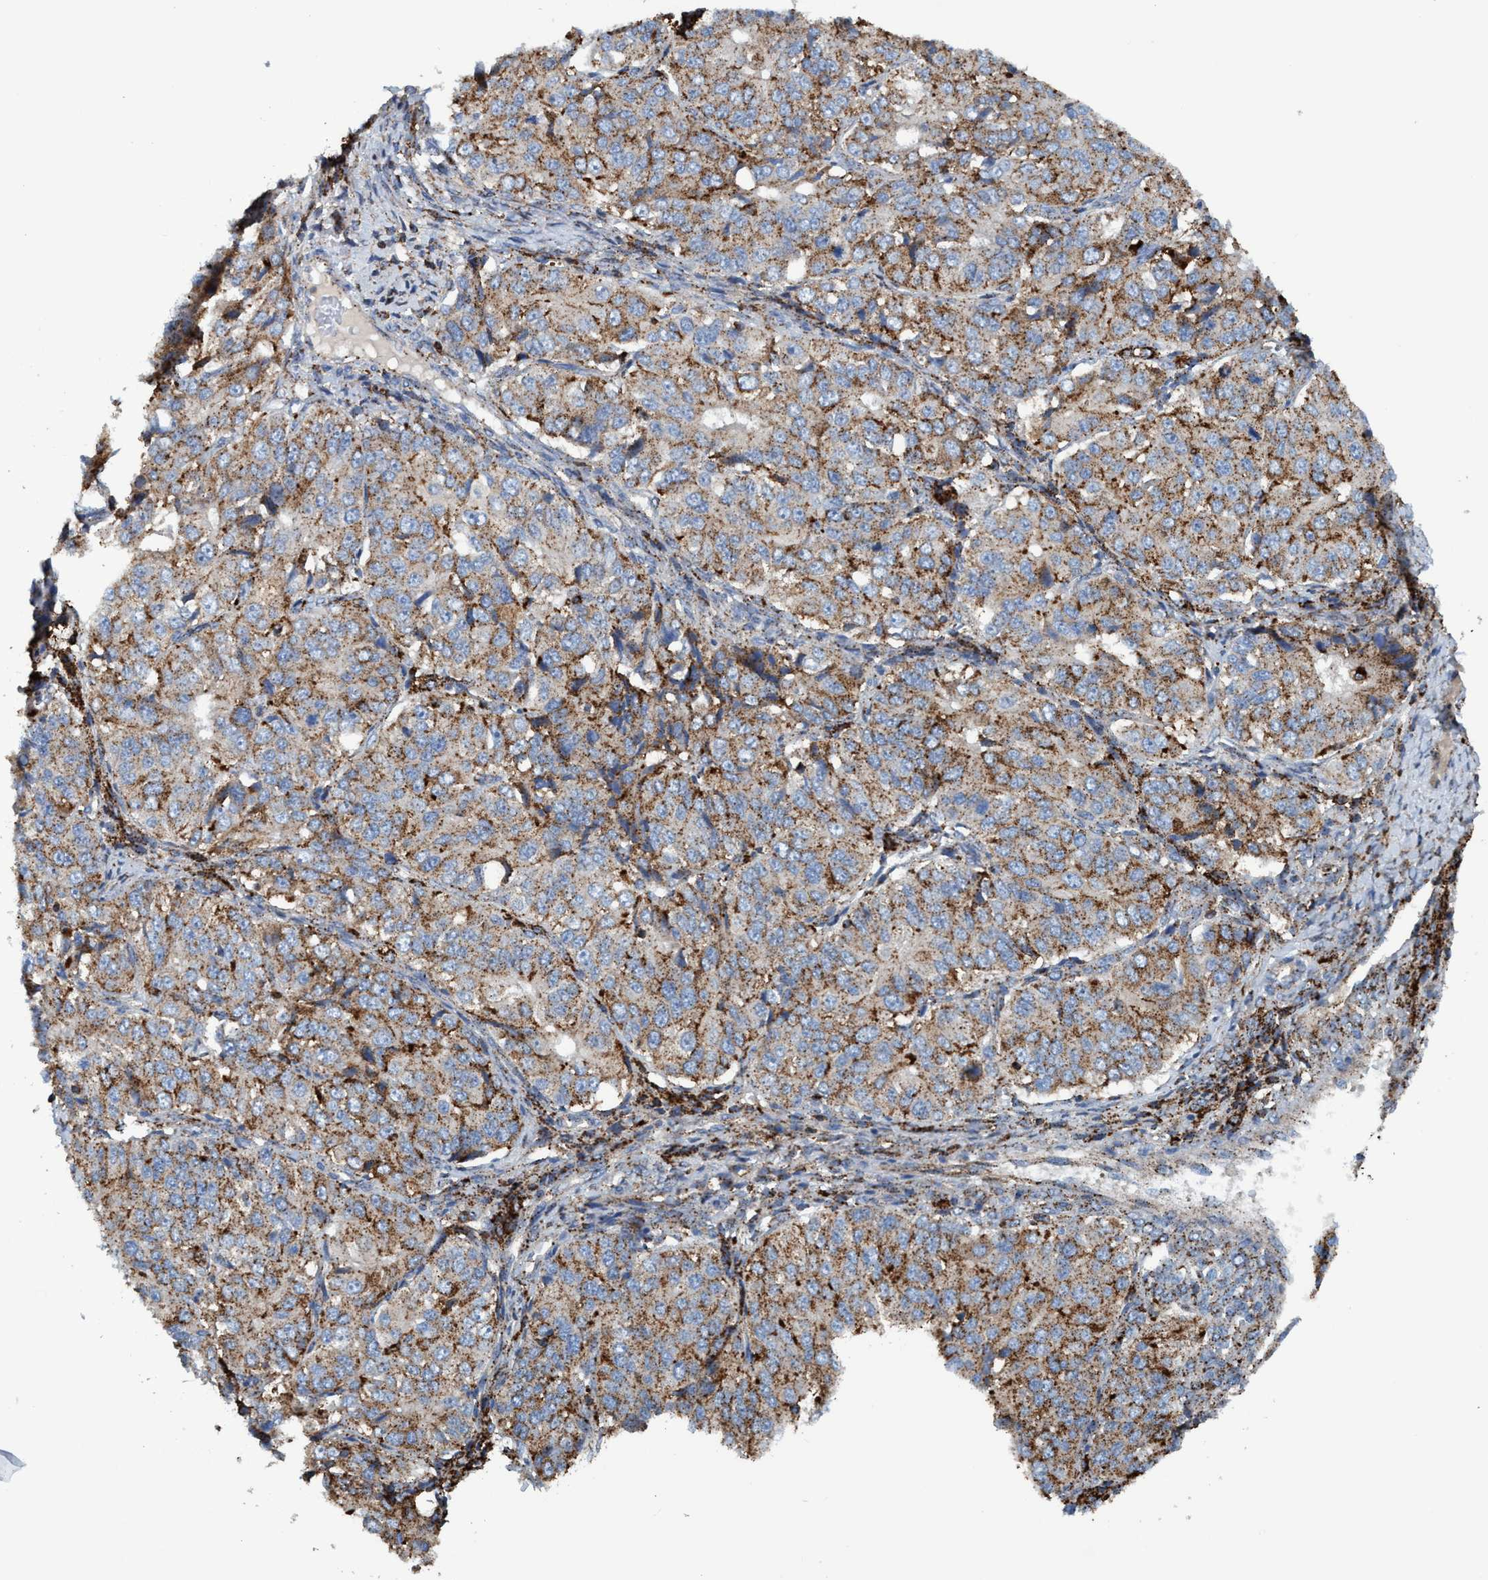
{"staining": {"intensity": "moderate", "quantity": ">75%", "location": "cytoplasmic/membranous"}, "tissue": "ovarian cancer", "cell_type": "Tumor cells", "image_type": "cancer", "snomed": [{"axis": "morphology", "description": "Carcinoma, endometroid"}, {"axis": "topography", "description": "Ovary"}], "caption": "Moderate cytoplasmic/membranous positivity is seen in about >75% of tumor cells in ovarian endometroid carcinoma. (DAB (3,3'-diaminobenzidine) IHC, brown staining for protein, blue staining for nuclei).", "gene": "TRIM65", "patient": {"sex": "female", "age": 51}}